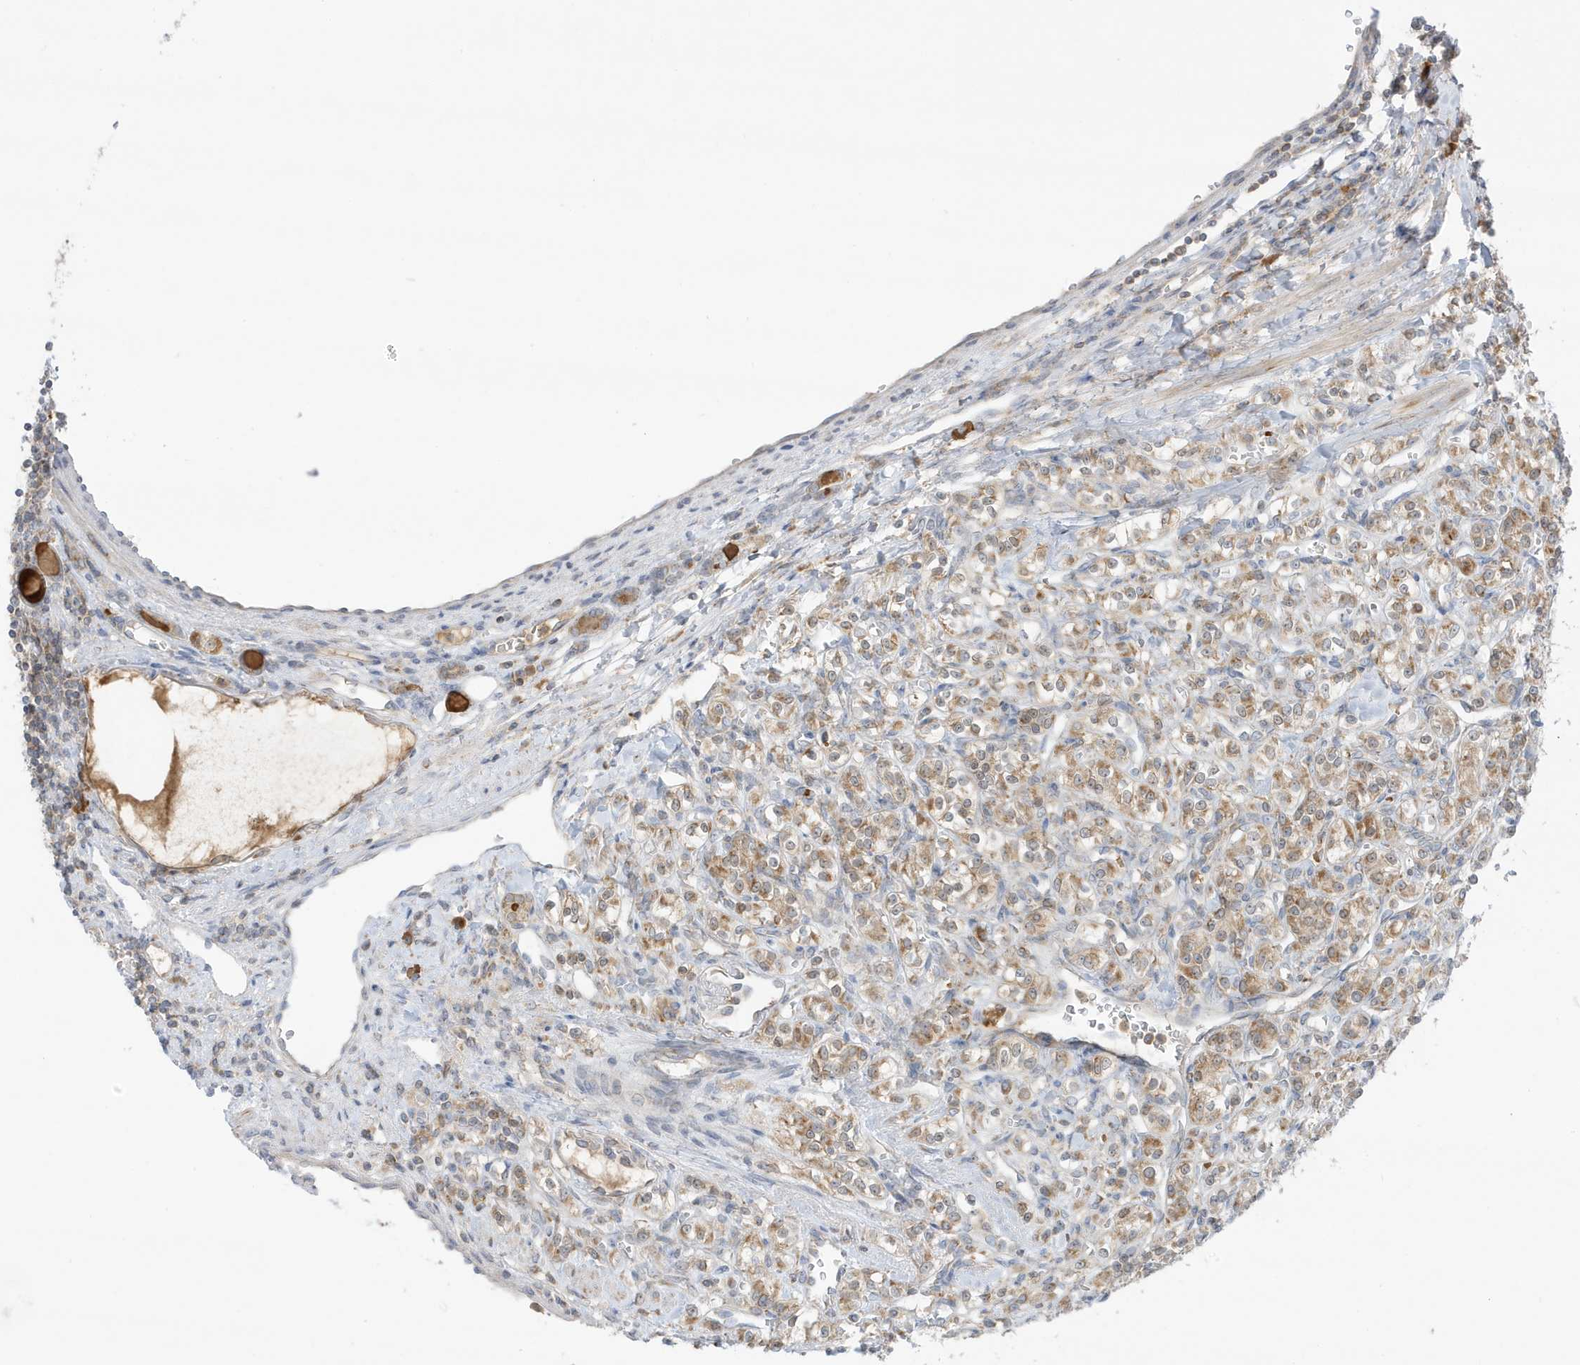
{"staining": {"intensity": "moderate", "quantity": ">75%", "location": "cytoplasmic/membranous"}, "tissue": "renal cancer", "cell_type": "Tumor cells", "image_type": "cancer", "snomed": [{"axis": "morphology", "description": "Adenocarcinoma, NOS"}, {"axis": "topography", "description": "Kidney"}], "caption": "Approximately >75% of tumor cells in human renal adenocarcinoma exhibit moderate cytoplasmic/membranous protein expression as visualized by brown immunohistochemical staining.", "gene": "NPPC", "patient": {"sex": "male", "age": 77}}